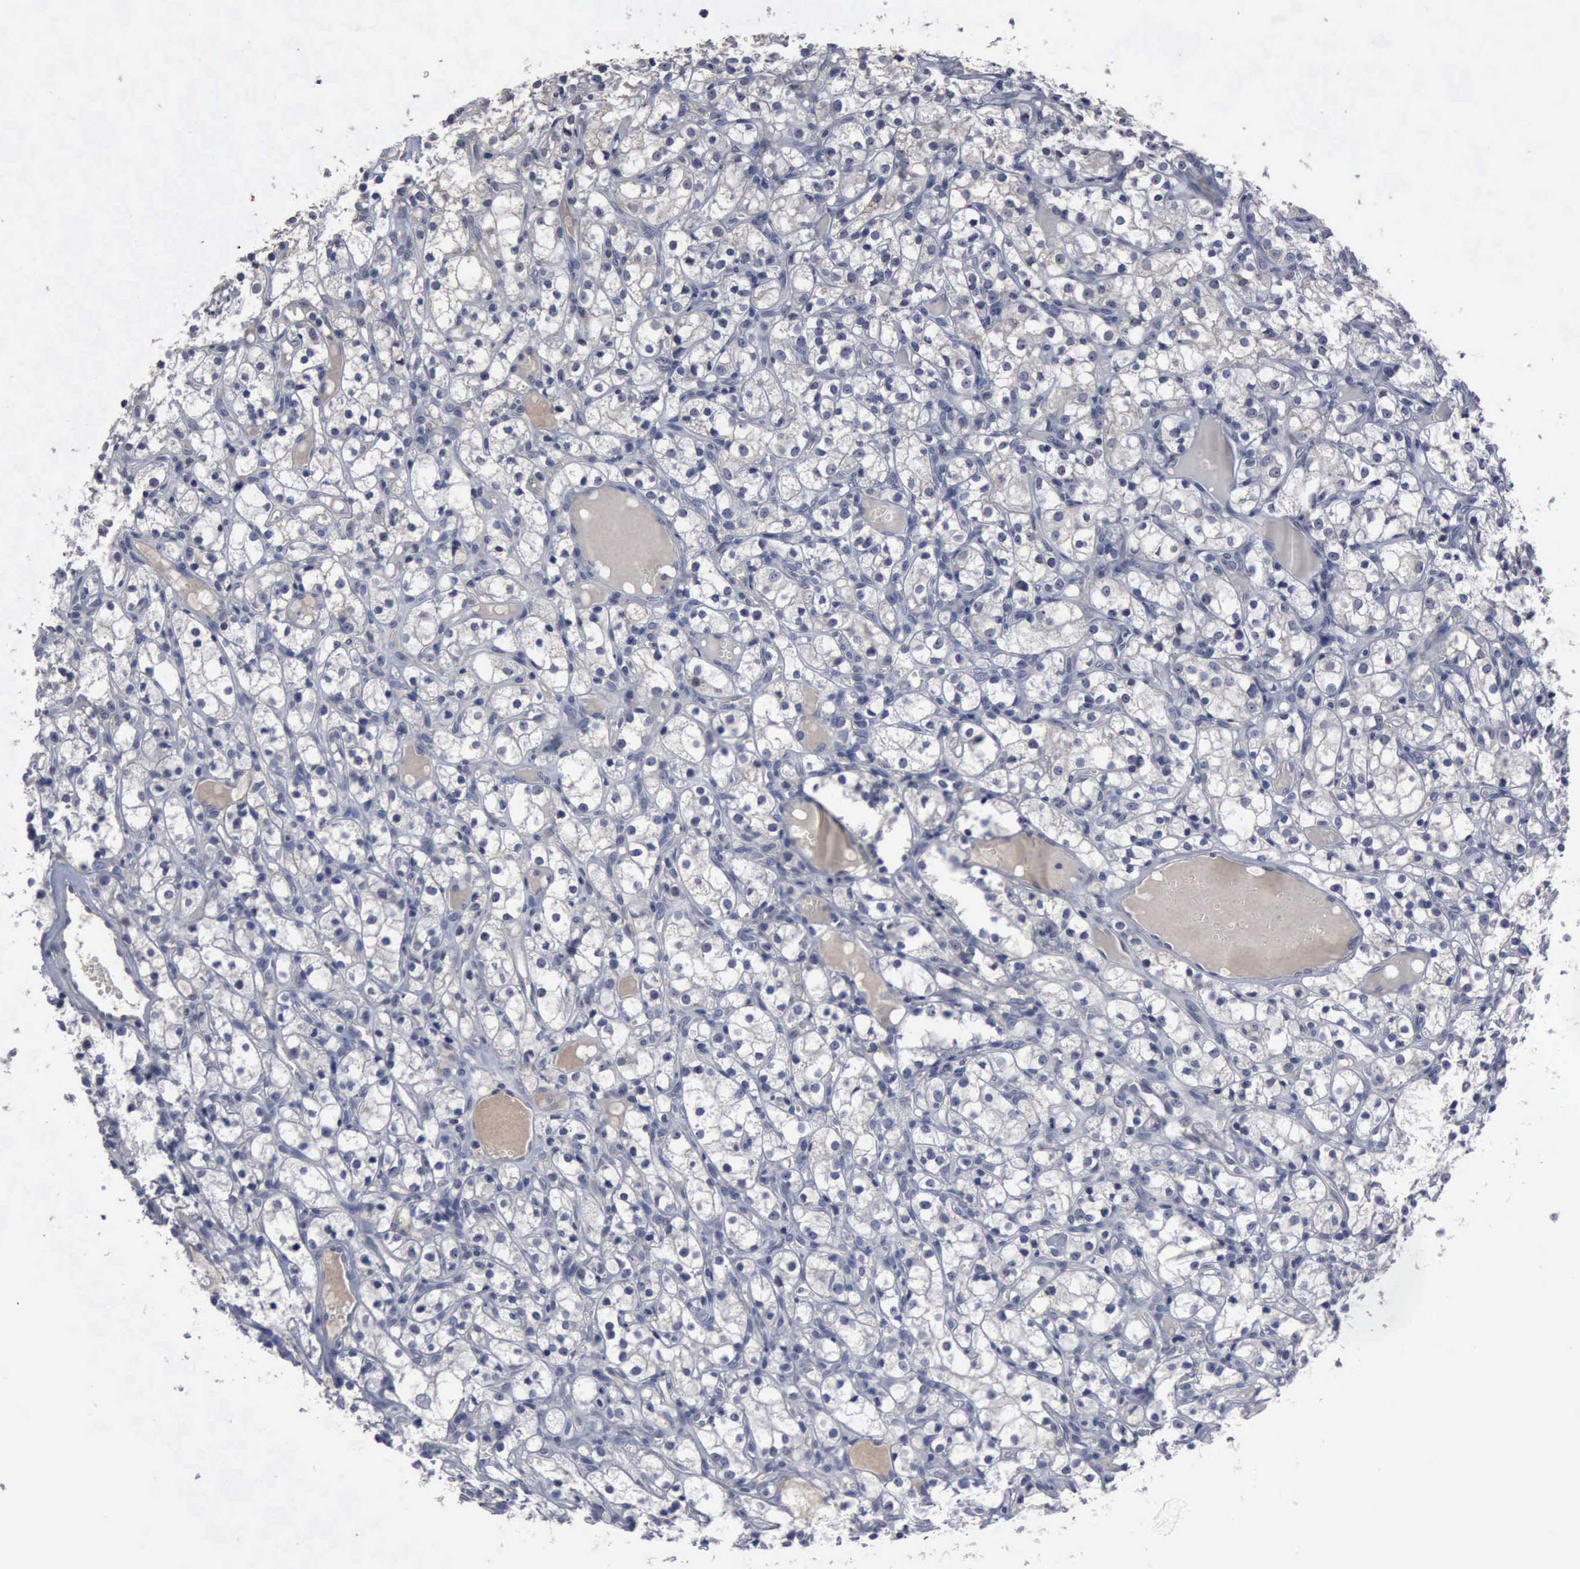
{"staining": {"intensity": "negative", "quantity": "none", "location": "none"}, "tissue": "renal cancer", "cell_type": "Tumor cells", "image_type": "cancer", "snomed": [{"axis": "morphology", "description": "Adenocarcinoma, NOS"}, {"axis": "topography", "description": "Kidney"}], "caption": "Tumor cells are negative for protein expression in human renal adenocarcinoma. (DAB IHC with hematoxylin counter stain).", "gene": "MYO18B", "patient": {"sex": "male", "age": 61}}